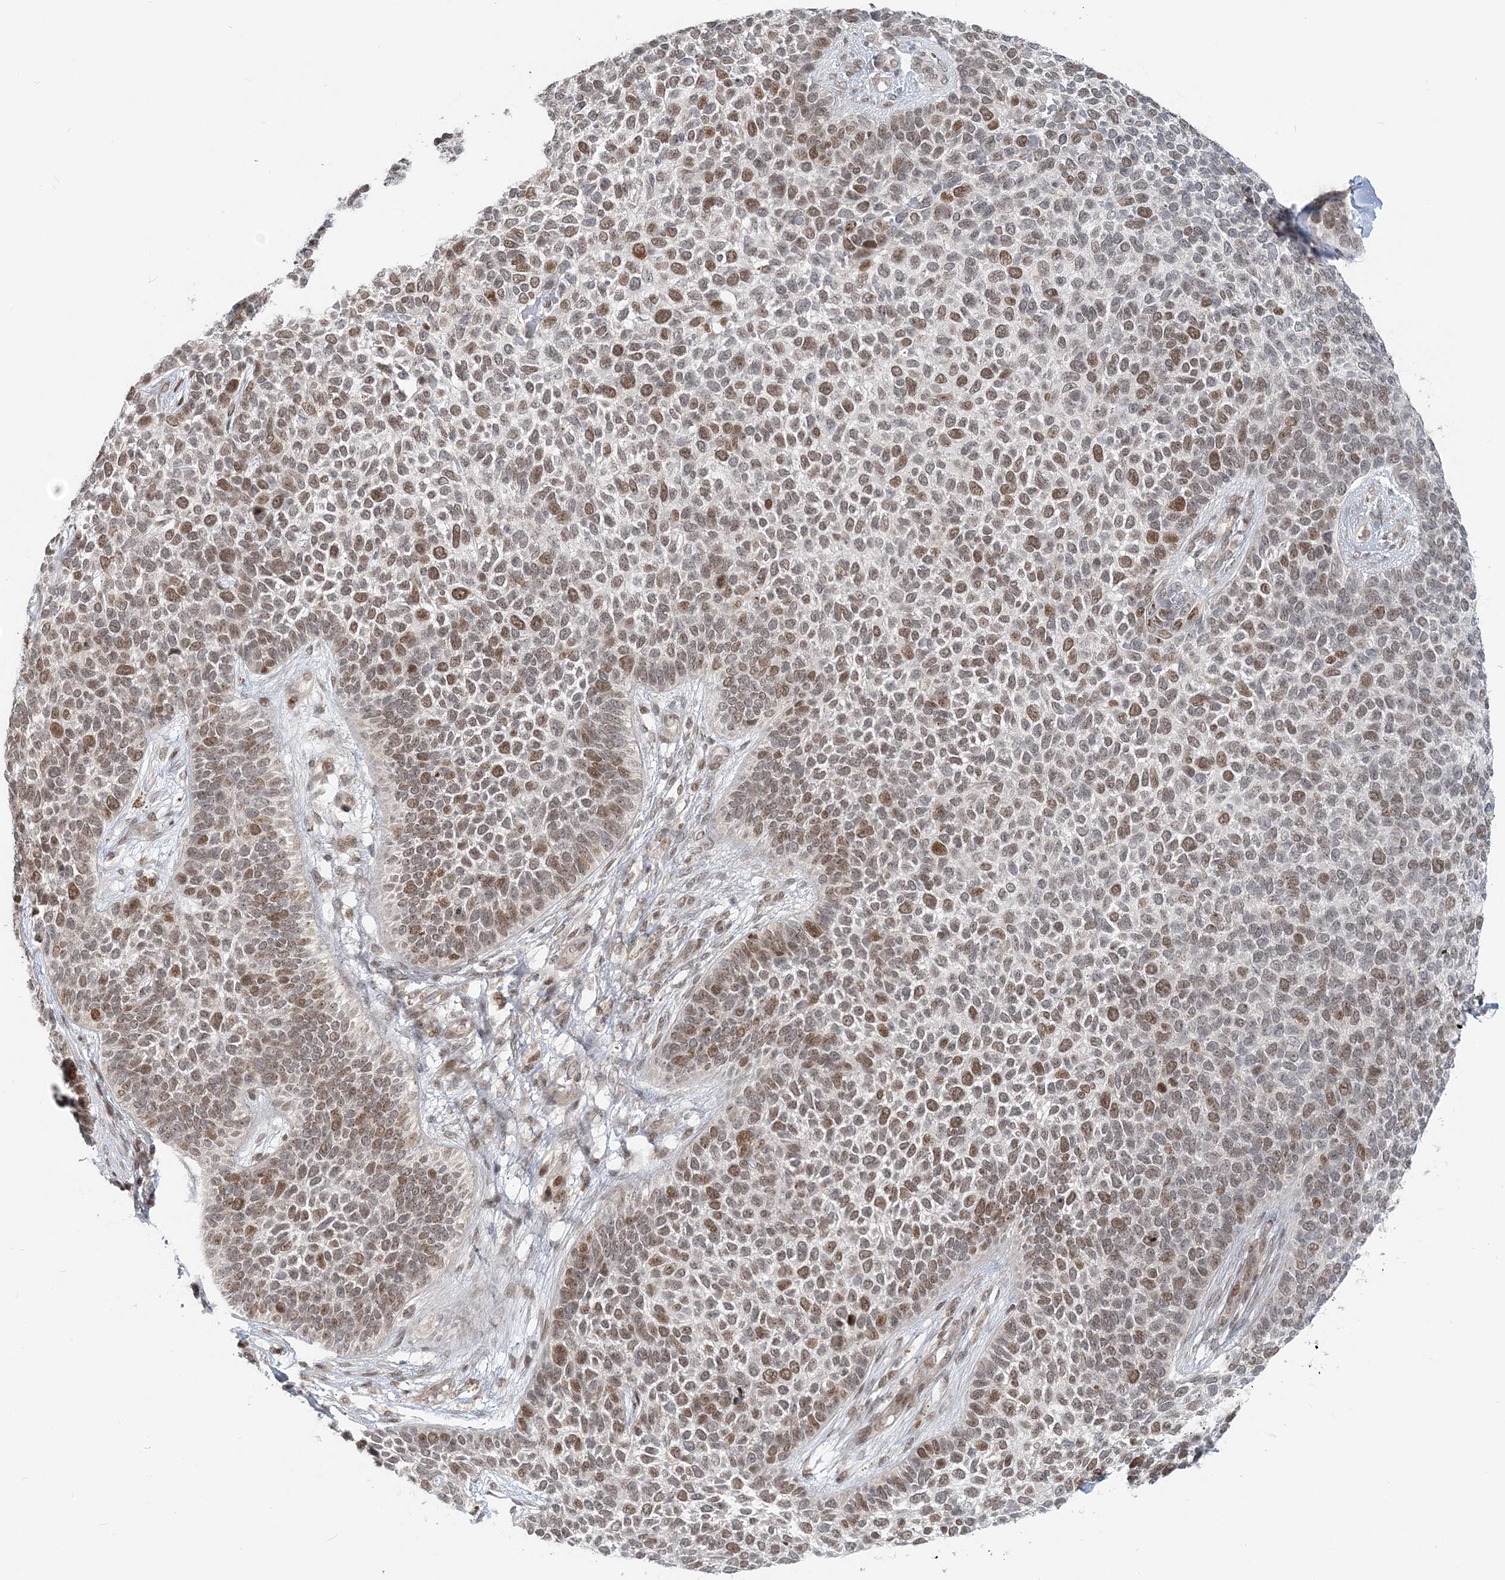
{"staining": {"intensity": "moderate", "quantity": "25%-75%", "location": "nuclear"}, "tissue": "skin cancer", "cell_type": "Tumor cells", "image_type": "cancer", "snomed": [{"axis": "morphology", "description": "Basal cell carcinoma"}, {"axis": "topography", "description": "Skin"}], "caption": "Protein staining of skin cancer tissue shows moderate nuclear staining in about 25%-75% of tumor cells.", "gene": "BAZ1B", "patient": {"sex": "female", "age": 84}}